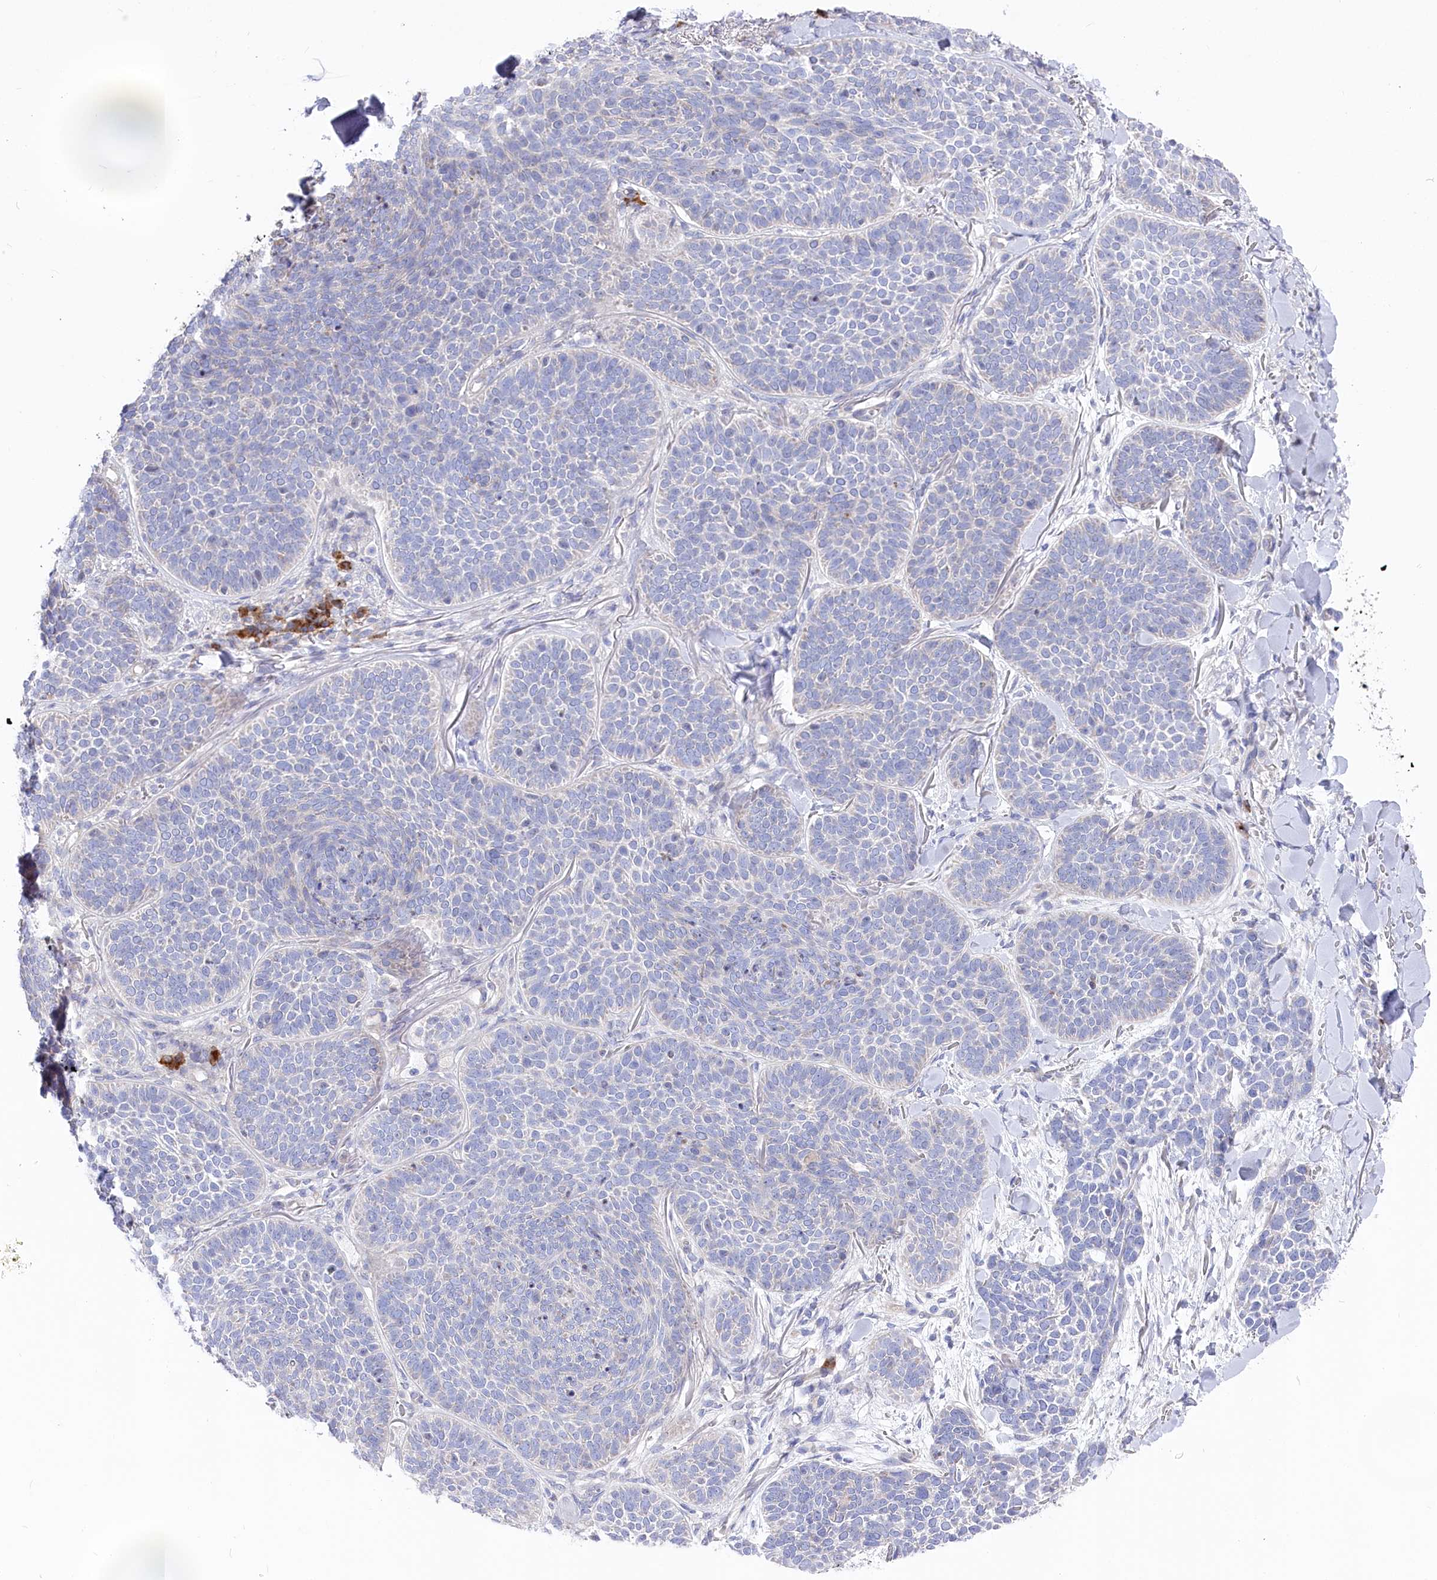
{"staining": {"intensity": "negative", "quantity": "none", "location": "none"}, "tissue": "skin cancer", "cell_type": "Tumor cells", "image_type": "cancer", "snomed": [{"axis": "morphology", "description": "Basal cell carcinoma"}, {"axis": "topography", "description": "Skin"}], "caption": "Immunohistochemical staining of skin cancer (basal cell carcinoma) reveals no significant expression in tumor cells.", "gene": "POGLUT1", "patient": {"sex": "male", "age": 85}}